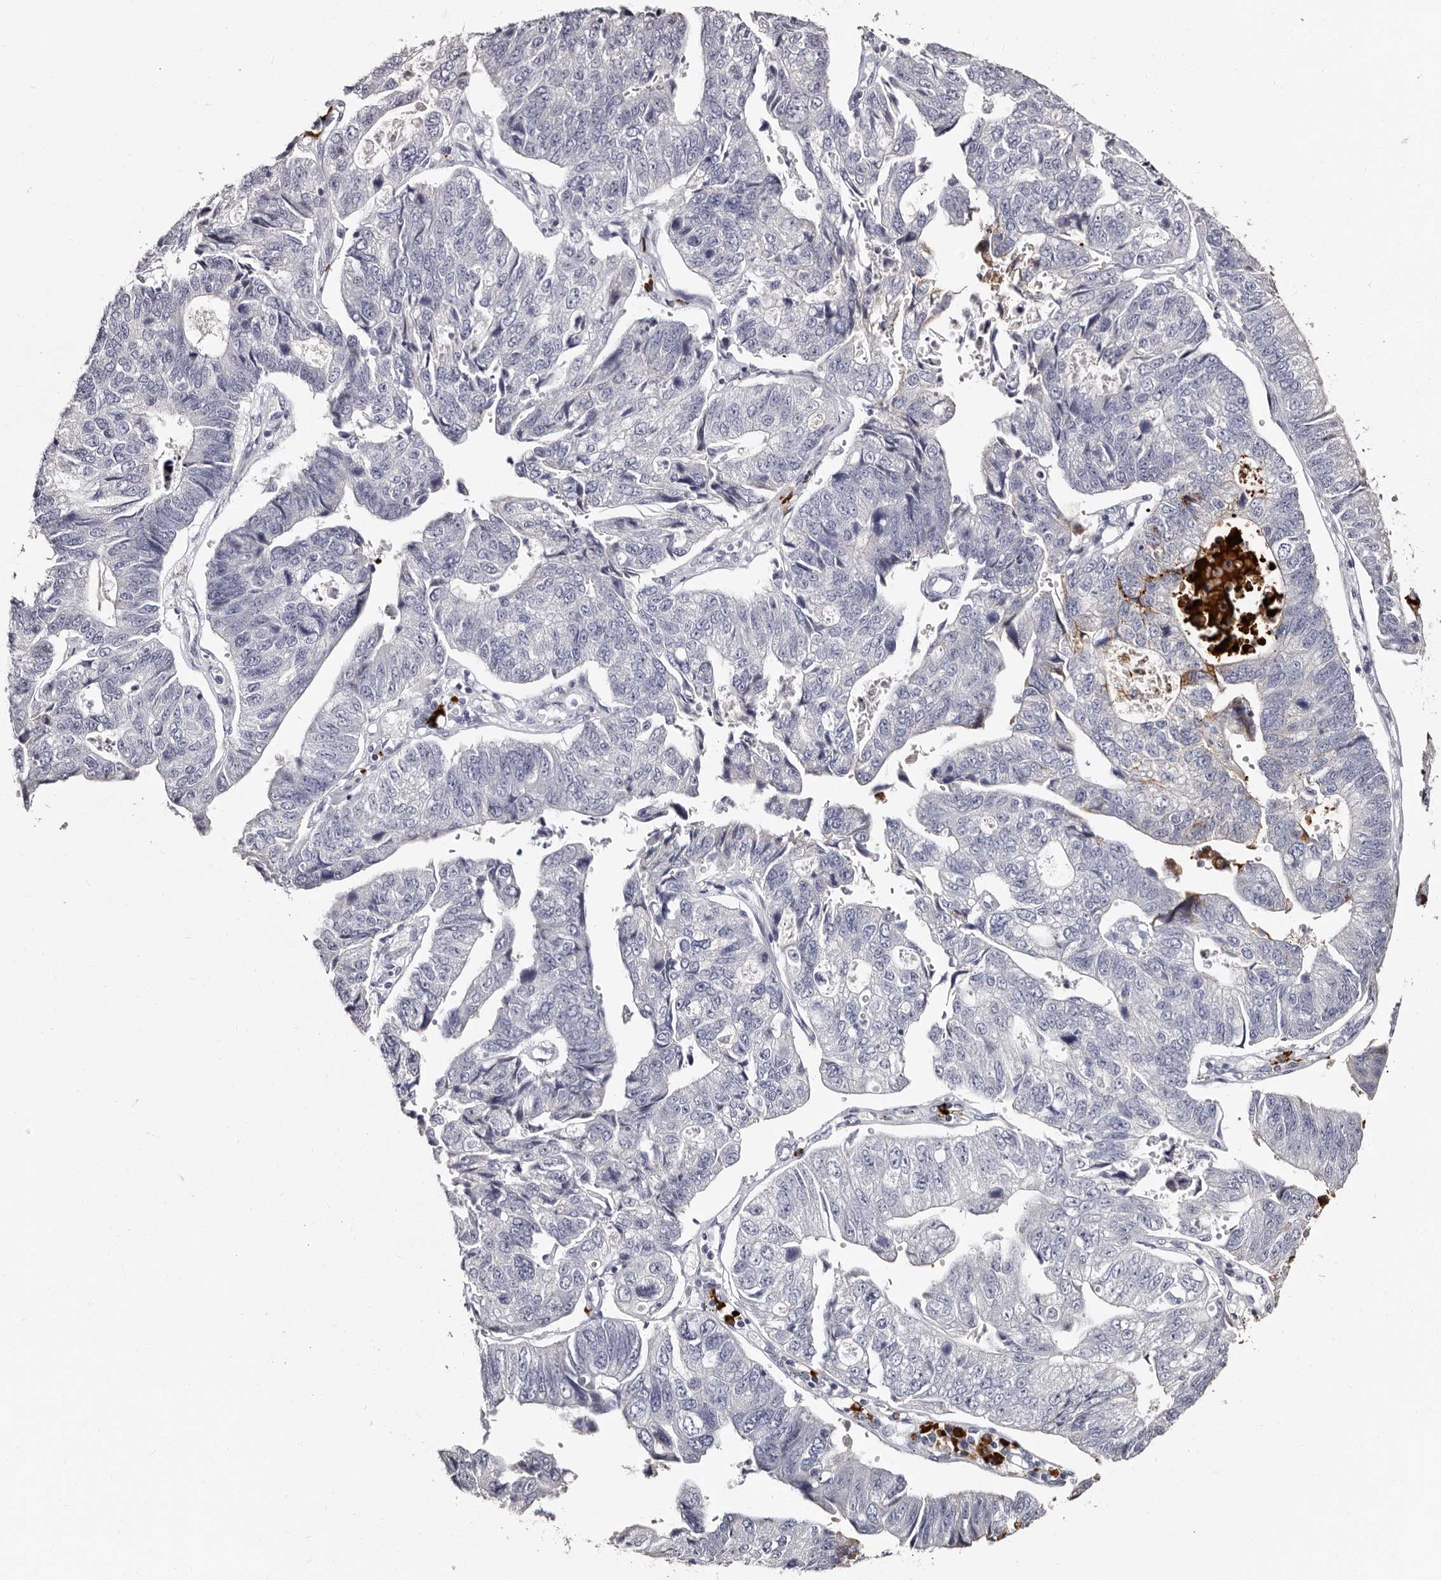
{"staining": {"intensity": "negative", "quantity": "none", "location": "none"}, "tissue": "stomach cancer", "cell_type": "Tumor cells", "image_type": "cancer", "snomed": [{"axis": "morphology", "description": "Adenocarcinoma, NOS"}, {"axis": "topography", "description": "Stomach"}], "caption": "IHC of stomach cancer (adenocarcinoma) shows no positivity in tumor cells.", "gene": "TBC1D22B", "patient": {"sex": "male", "age": 59}}